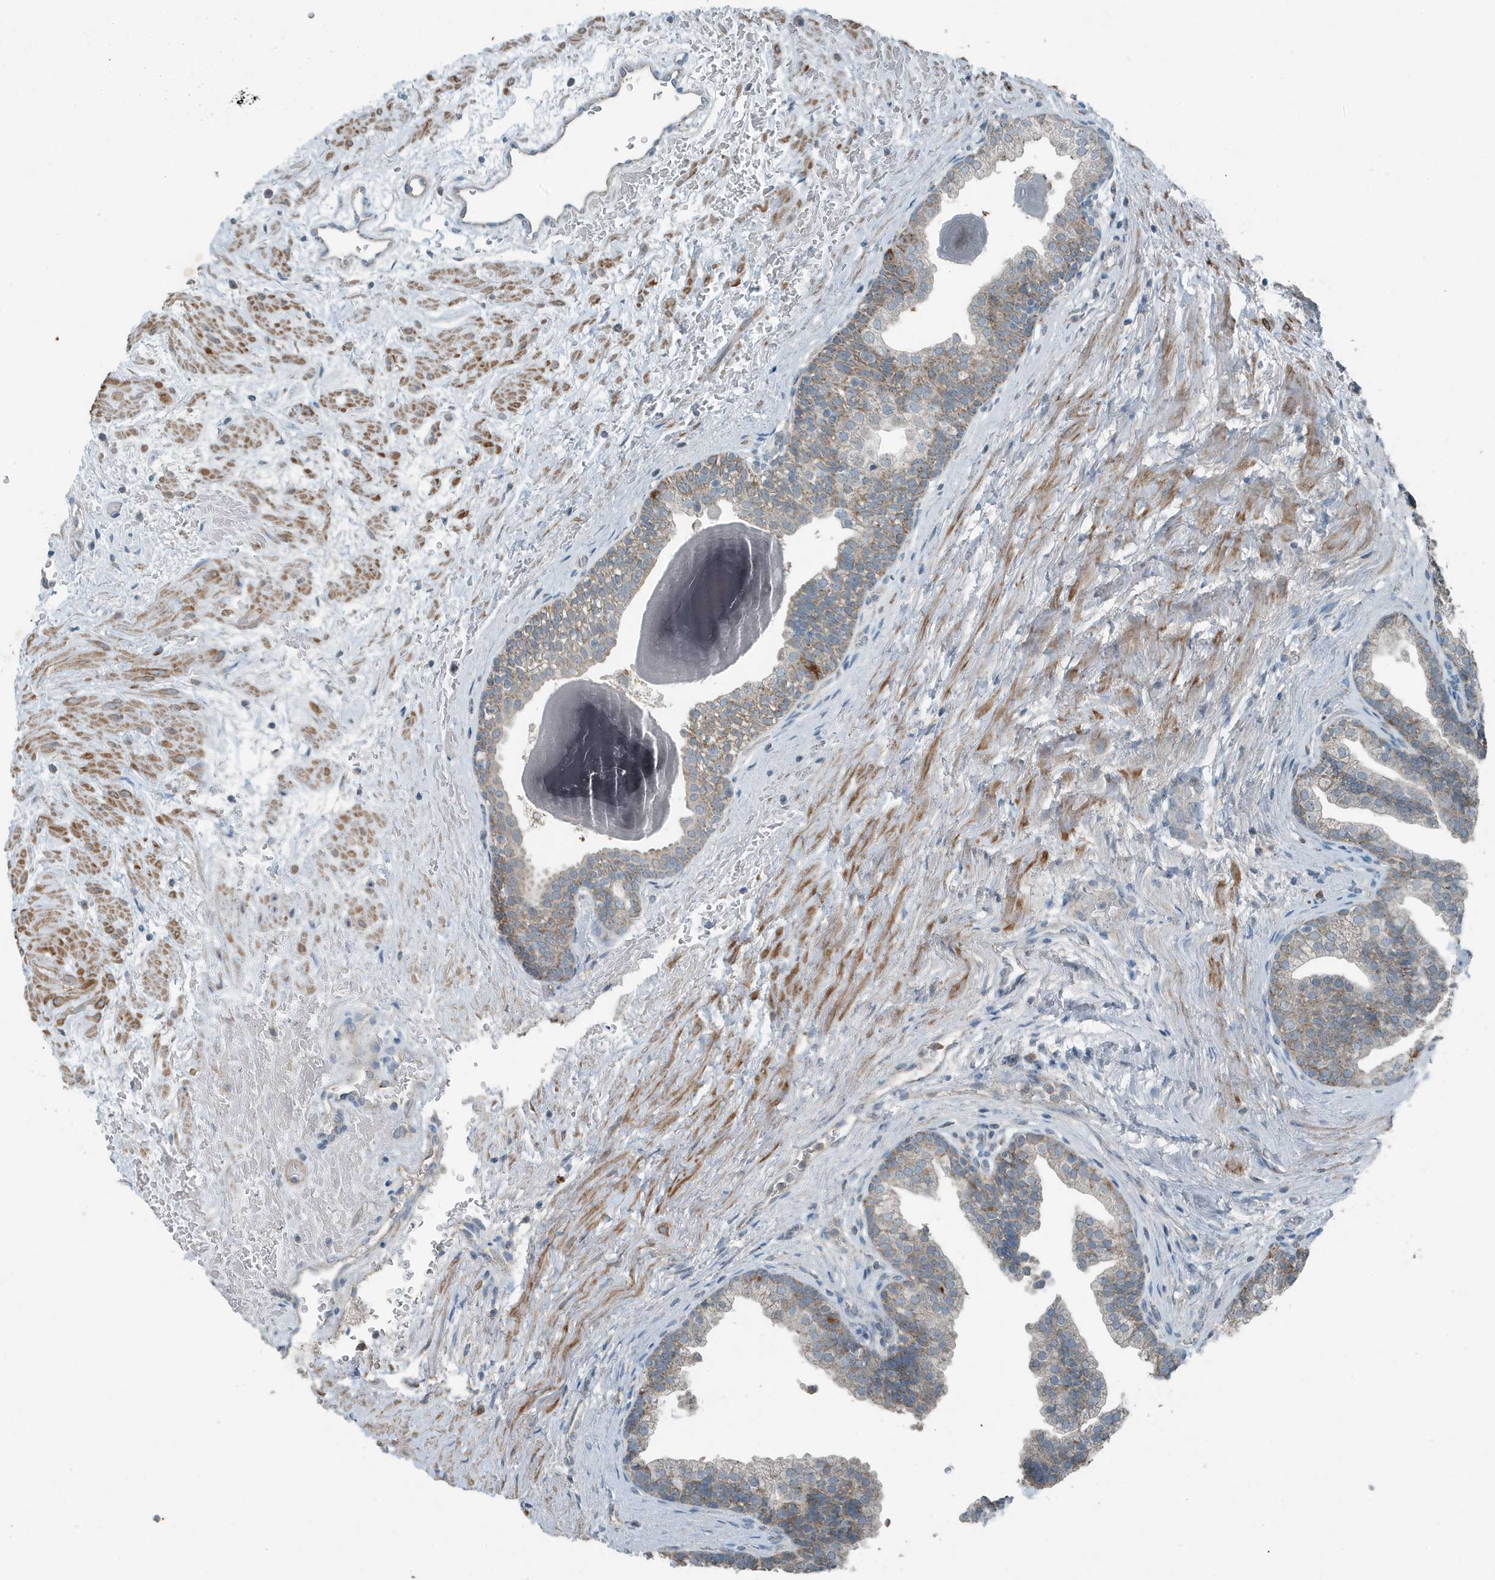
{"staining": {"intensity": "moderate", "quantity": "25%-75%", "location": "cytoplasmic/membranous"}, "tissue": "prostate", "cell_type": "Glandular cells", "image_type": "normal", "snomed": [{"axis": "morphology", "description": "Normal tissue, NOS"}, {"axis": "topography", "description": "Prostate"}], "caption": "Prostate stained for a protein exhibits moderate cytoplasmic/membranous positivity in glandular cells.", "gene": "MT", "patient": {"sex": "male", "age": 48}}